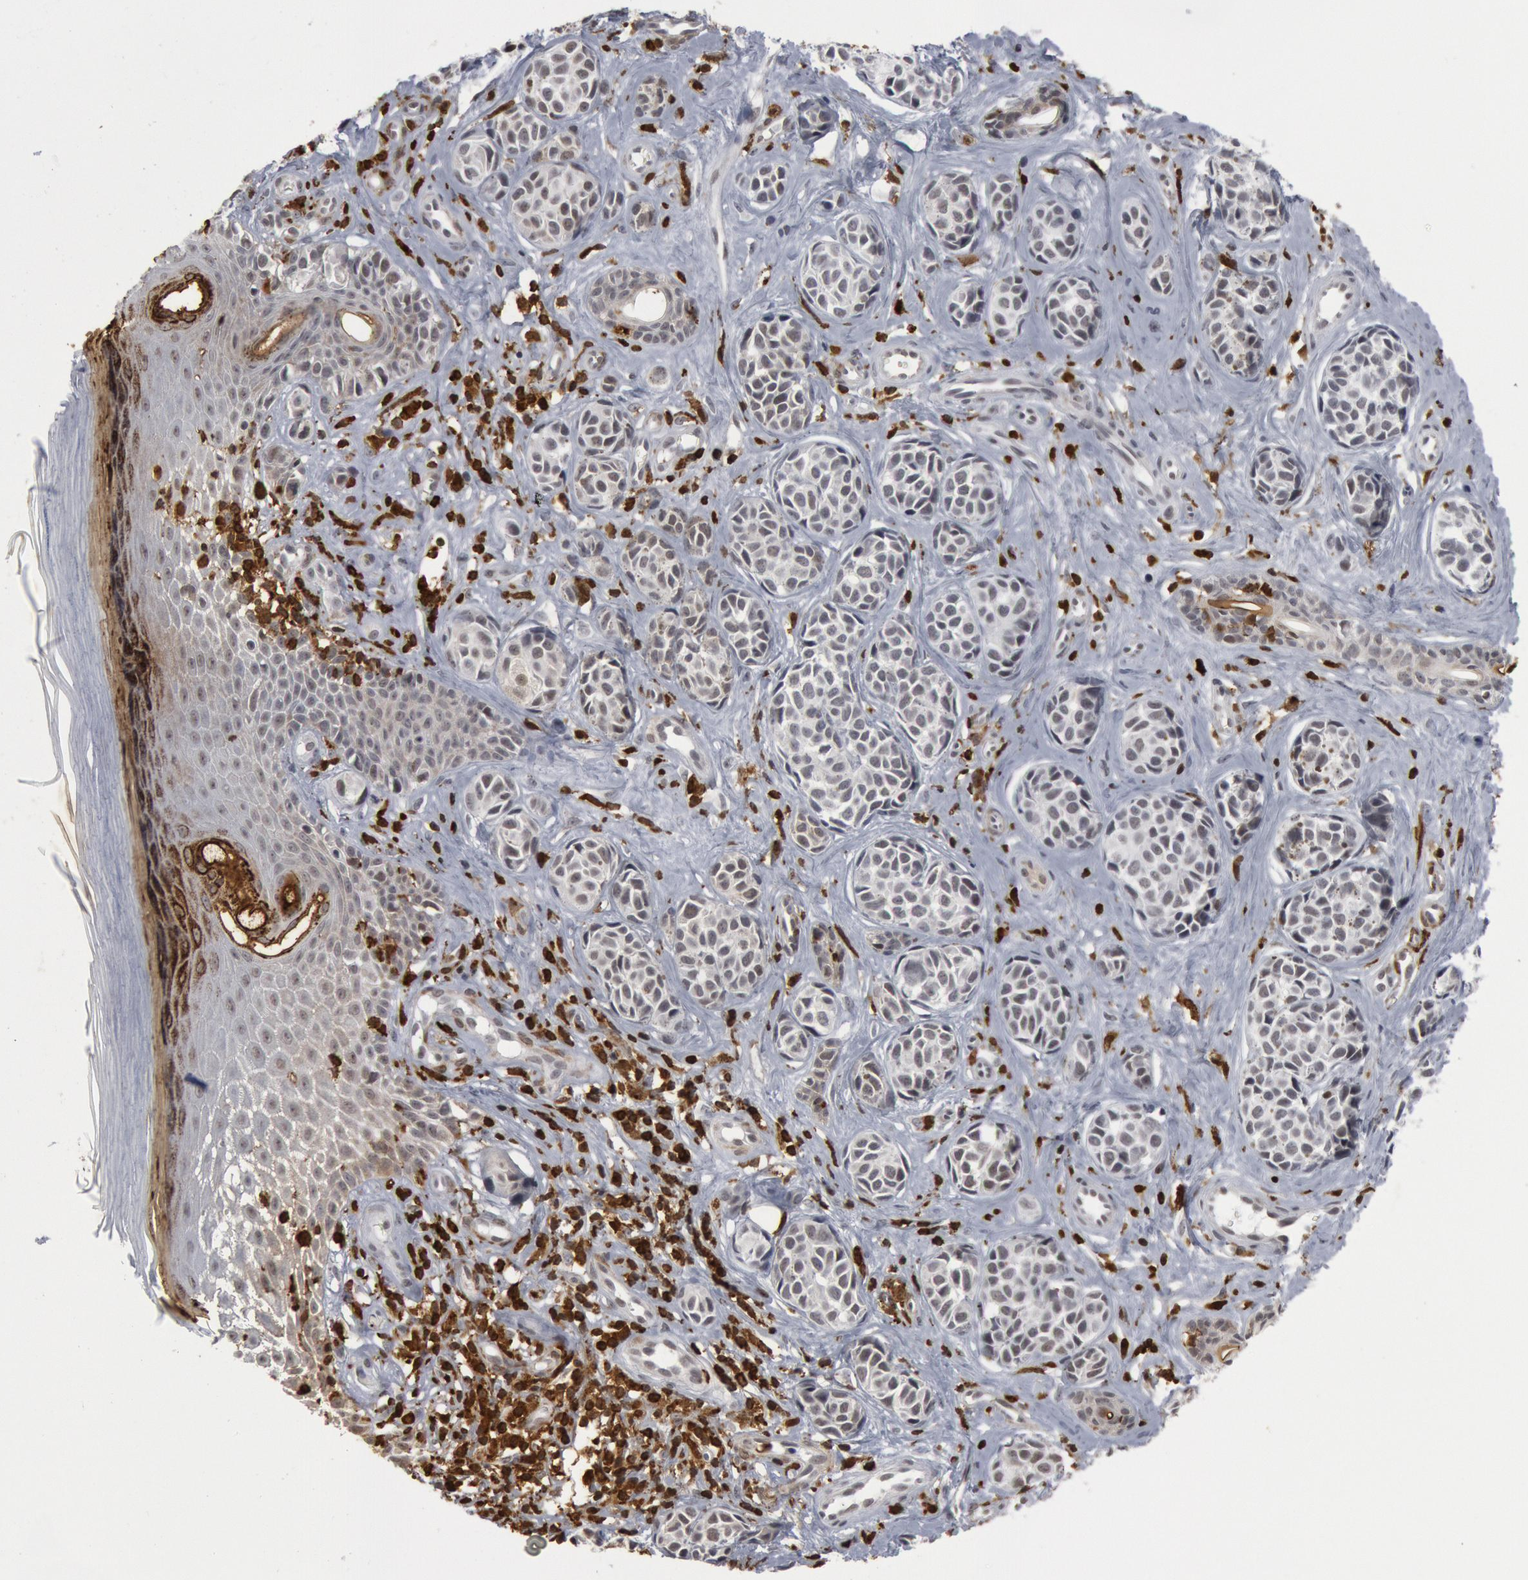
{"staining": {"intensity": "negative", "quantity": "none", "location": "none"}, "tissue": "melanoma", "cell_type": "Tumor cells", "image_type": "cancer", "snomed": [{"axis": "morphology", "description": "Malignant melanoma, NOS"}, {"axis": "topography", "description": "Skin"}], "caption": "This is an immunohistochemistry photomicrograph of human melanoma. There is no expression in tumor cells.", "gene": "PTPN6", "patient": {"sex": "male", "age": 79}}